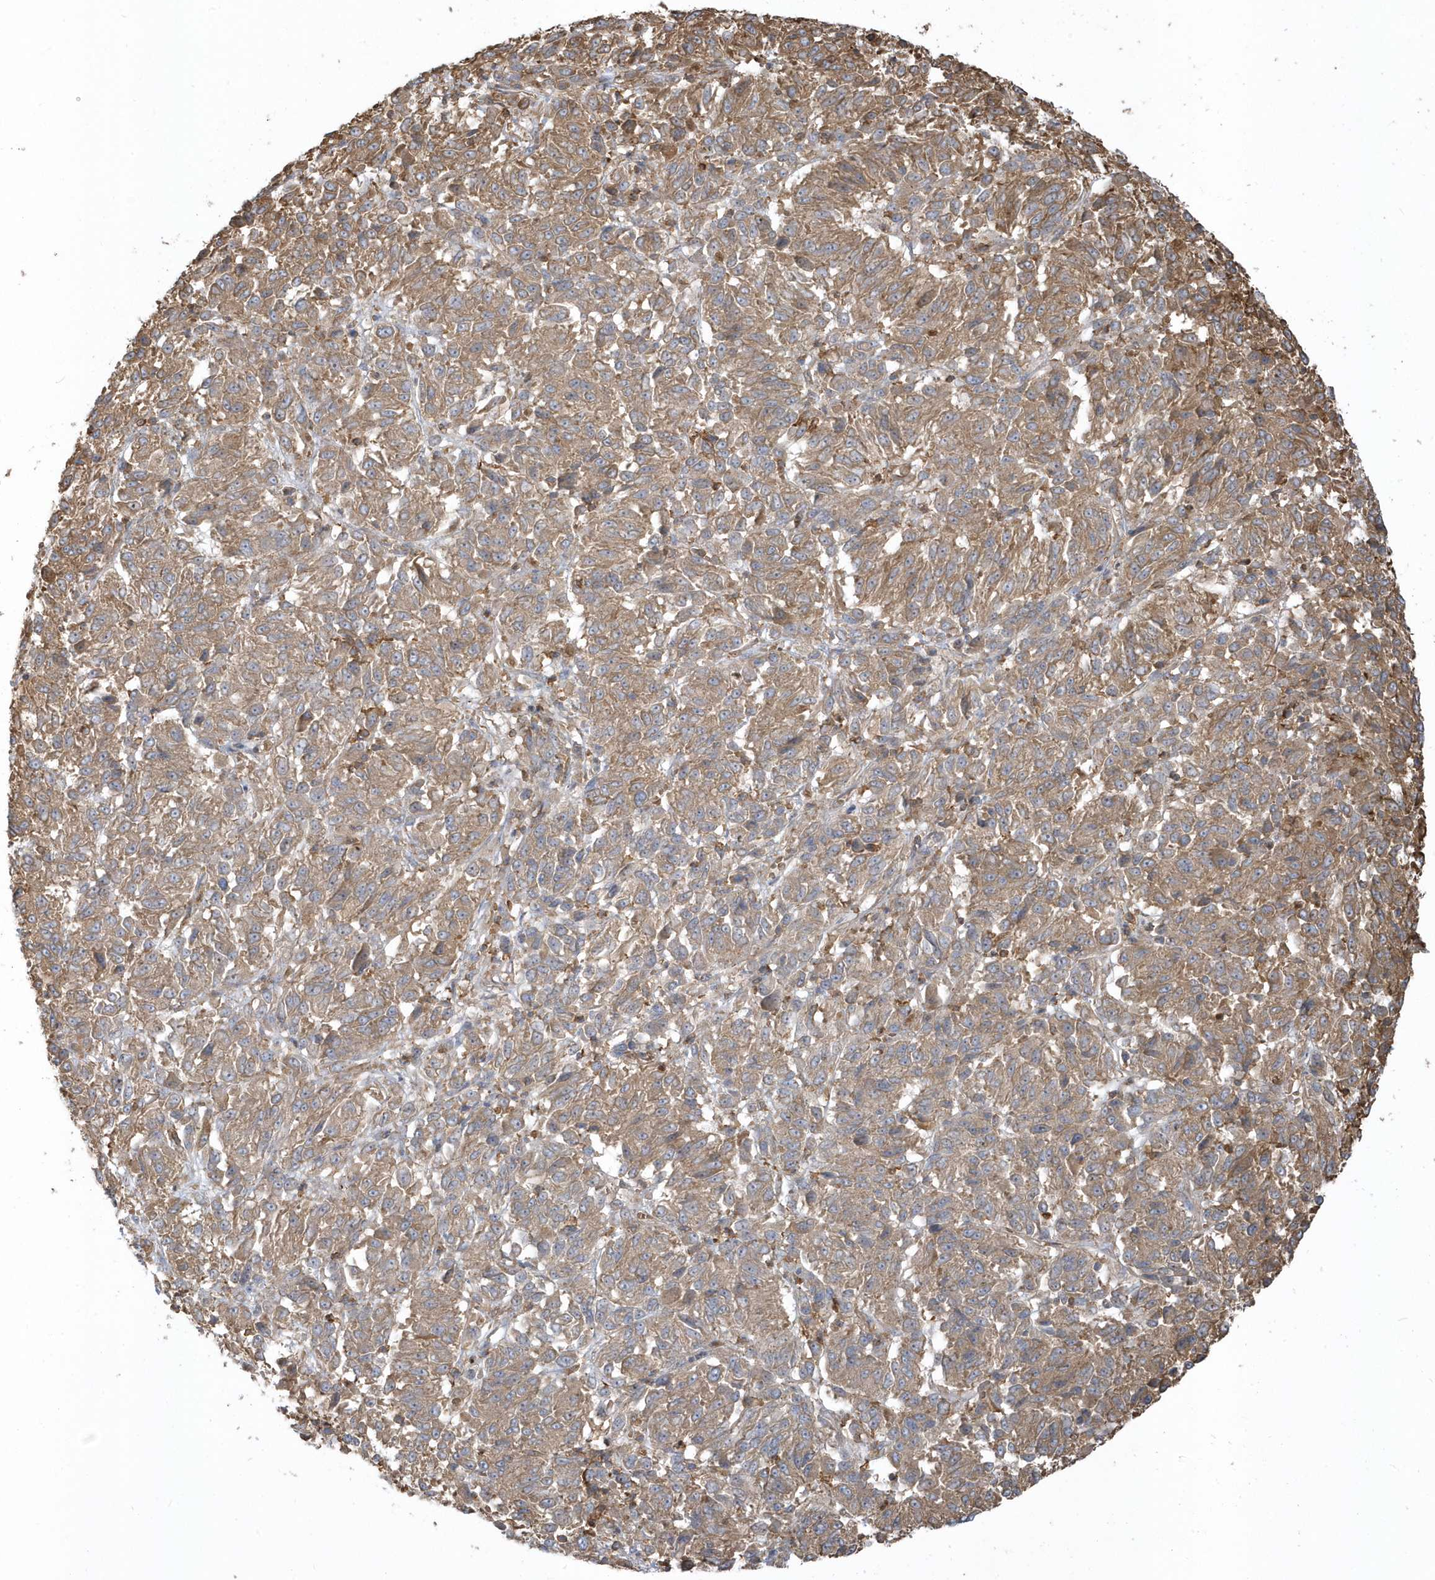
{"staining": {"intensity": "moderate", "quantity": ">75%", "location": "cytoplasmic/membranous"}, "tissue": "melanoma", "cell_type": "Tumor cells", "image_type": "cancer", "snomed": [{"axis": "morphology", "description": "Malignant melanoma, Metastatic site"}, {"axis": "topography", "description": "Lung"}], "caption": "Tumor cells display medium levels of moderate cytoplasmic/membranous expression in about >75% of cells in human malignant melanoma (metastatic site). (brown staining indicates protein expression, while blue staining denotes nuclei).", "gene": "ZBTB8A", "patient": {"sex": "male", "age": 64}}